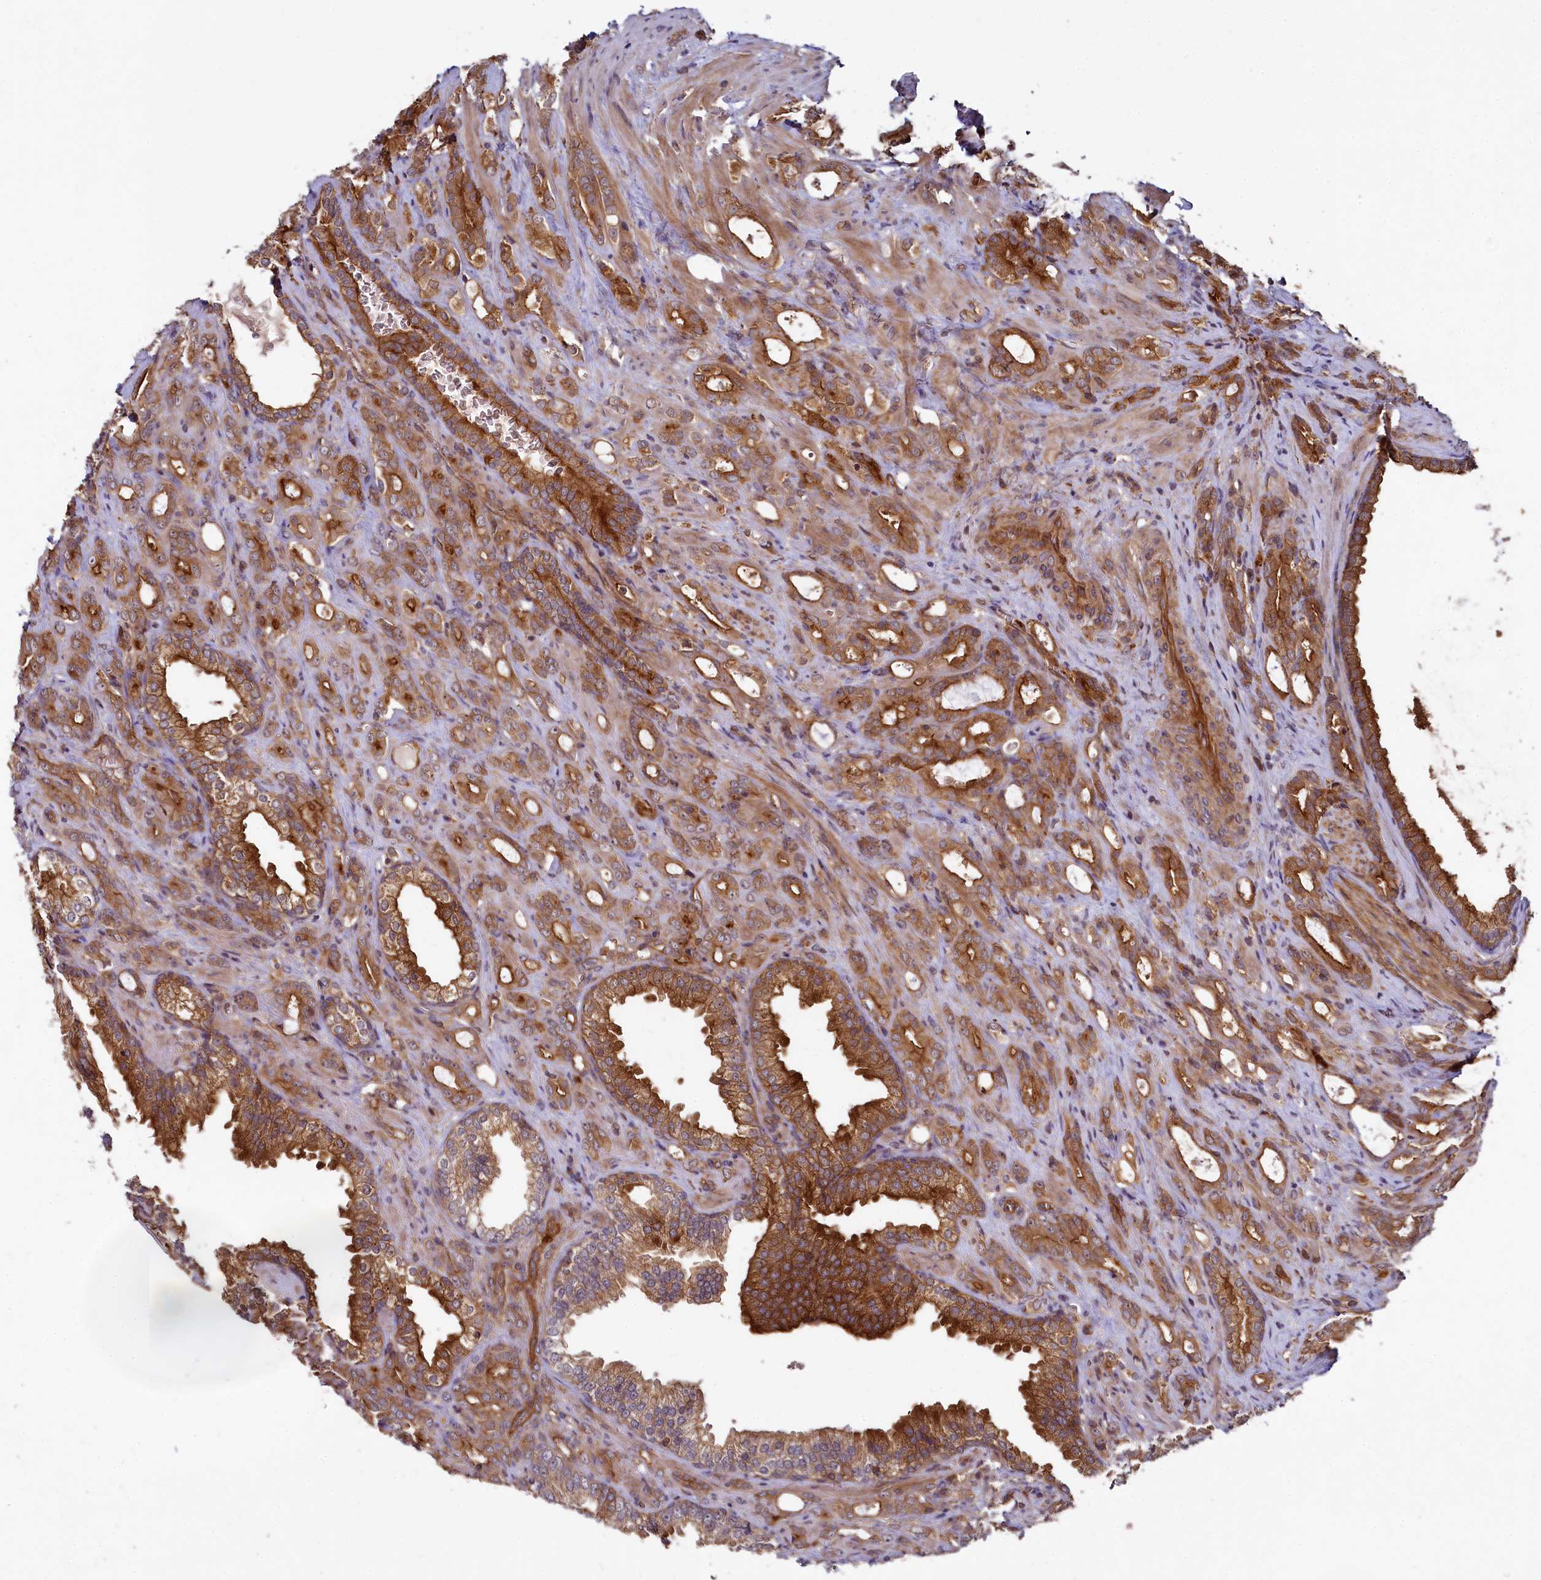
{"staining": {"intensity": "strong", "quantity": ">75%", "location": "cytoplasmic/membranous"}, "tissue": "prostate cancer", "cell_type": "Tumor cells", "image_type": "cancer", "snomed": [{"axis": "morphology", "description": "Adenocarcinoma, High grade"}, {"axis": "topography", "description": "Prostate"}], "caption": "Immunohistochemical staining of prostate cancer displays strong cytoplasmic/membranous protein staining in about >75% of tumor cells.", "gene": "SVIP", "patient": {"sex": "male", "age": 72}}